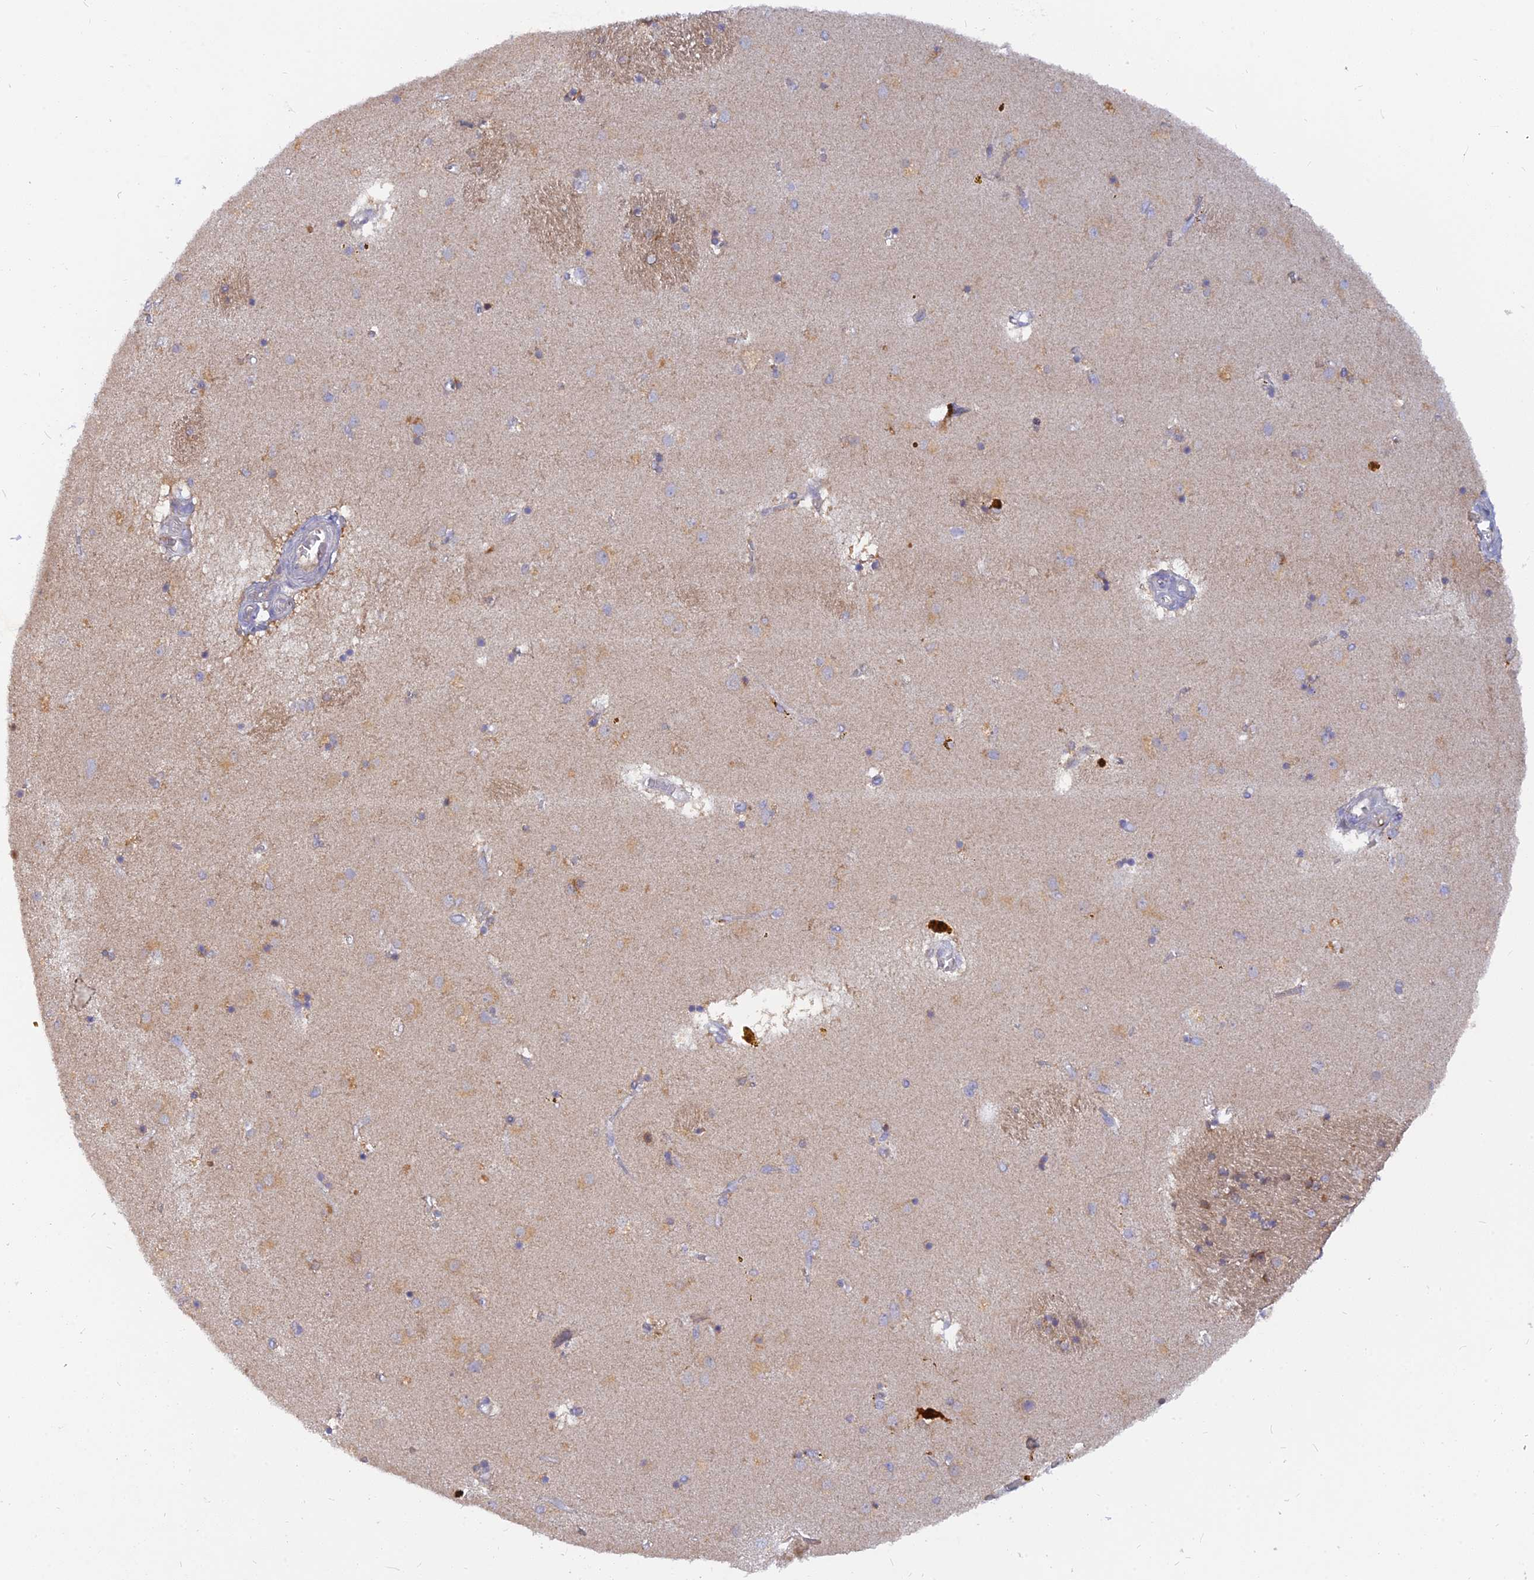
{"staining": {"intensity": "weak", "quantity": "25%-75%", "location": "cytoplasmic/membranous,nuclear"}, "tissue": "caudate", "cell_type": "Glial cells", "image_type": "normal", "snomed": [{"axis": "morphology", "description": "Normal tissue, NOS"}, {"axis": "topography", "description": "Lateral ventricle wall"}], "caption": "DAB immunohistochemical staining of unremarkable caudate shows weak cytoplasmic/membranous,nuclear protein expression in approximately 25%-75% of glial cells. Ihc stains the protein of interest in brown and the nuclei are stained blue.", "gene": "CACNA1B", "patient": {"sex": "male", "age": 70}}